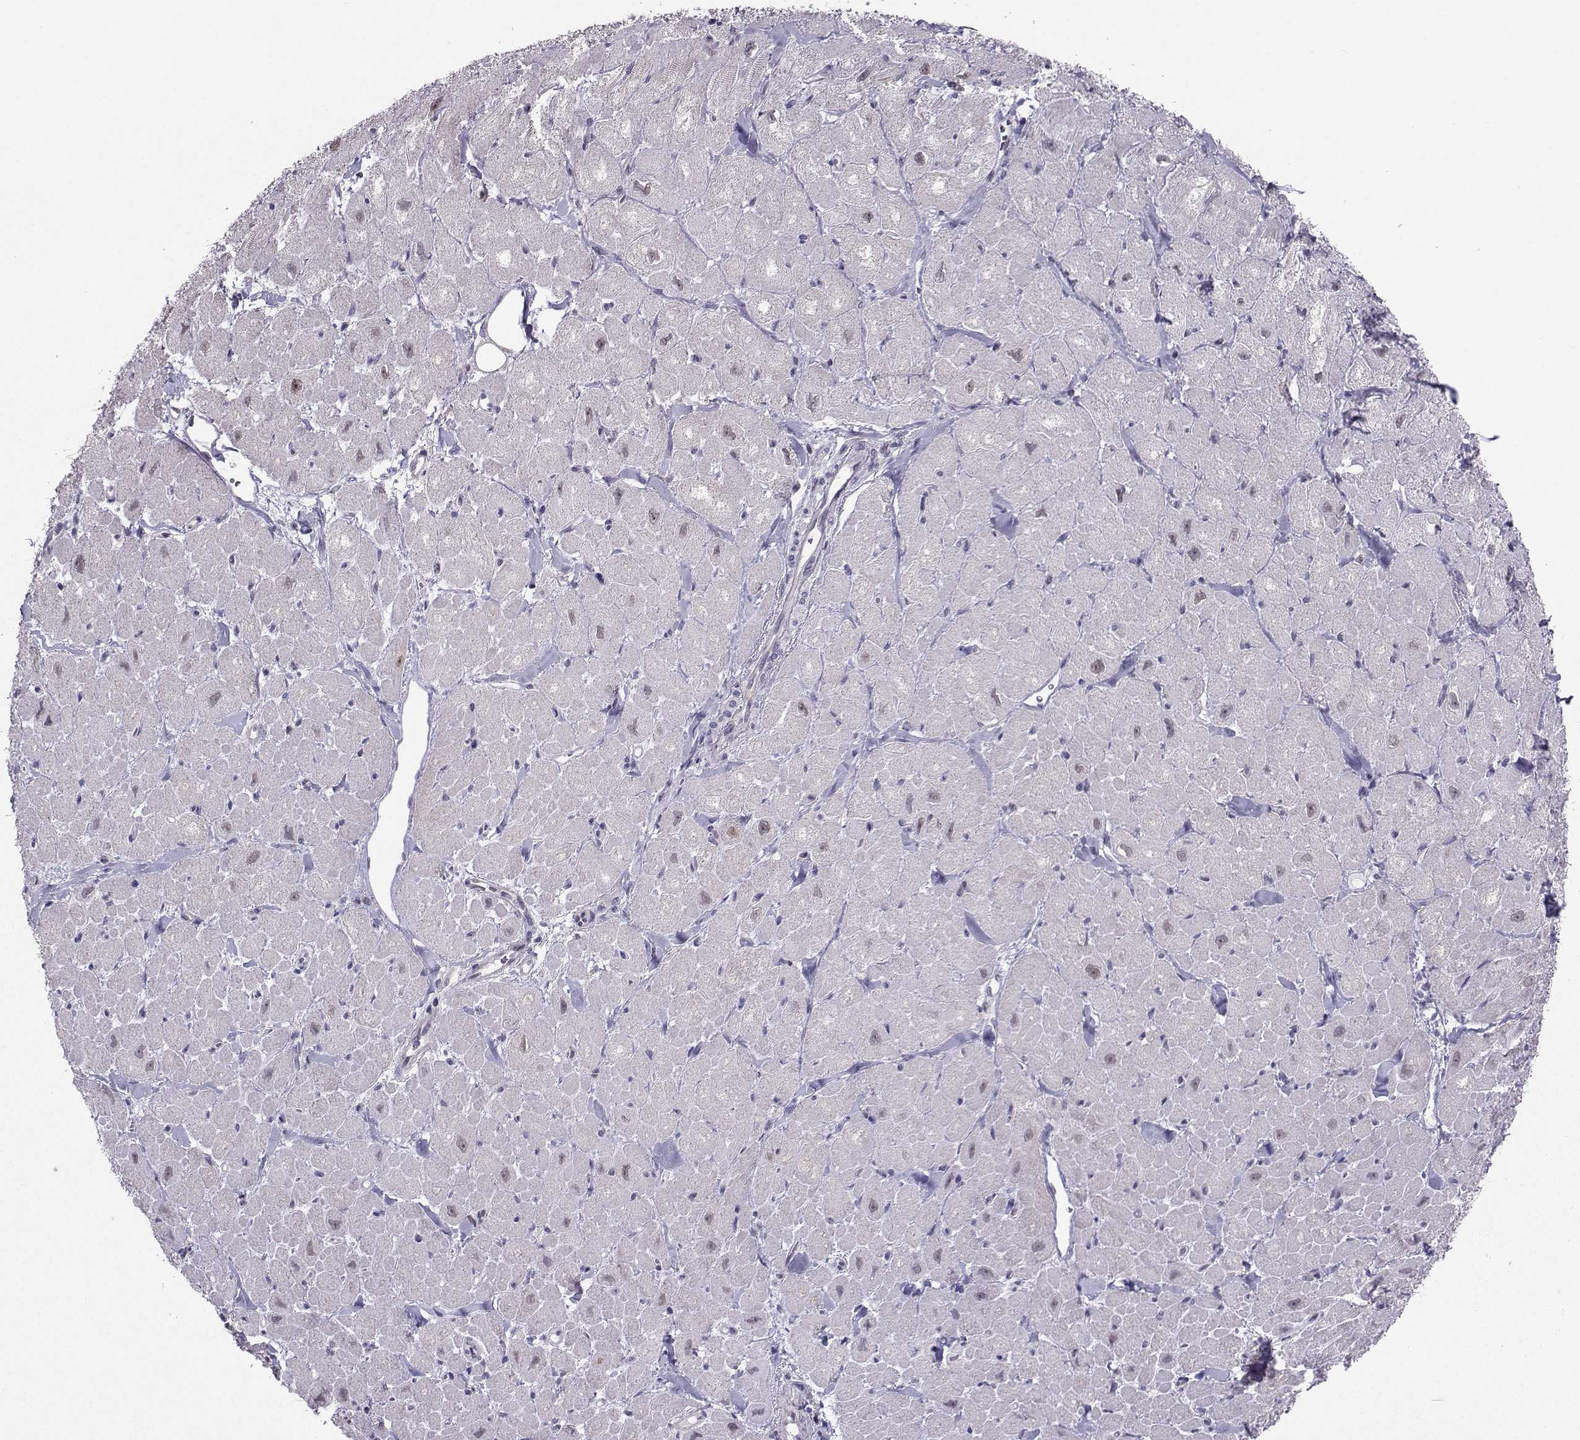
{"staining": {"intensity": "negative", "quantity": "none", "location": "none"}, "tissue": "heart muscle", "cell_type": "Cardiomyocytes", "image_type": "normal", "snomed": [{"axis": "morphology", "description": "Normal tissue, NOS"}, {"axis": "topography", "description": "Heart"}], "caption": "Heart muscle was stained to show a protein in brown. There is no significant staining in cardiomyocytes. (DAB IHC, high magnification).", "gene": "PGK1", "patient": {"sex": "male", "age": 60}}